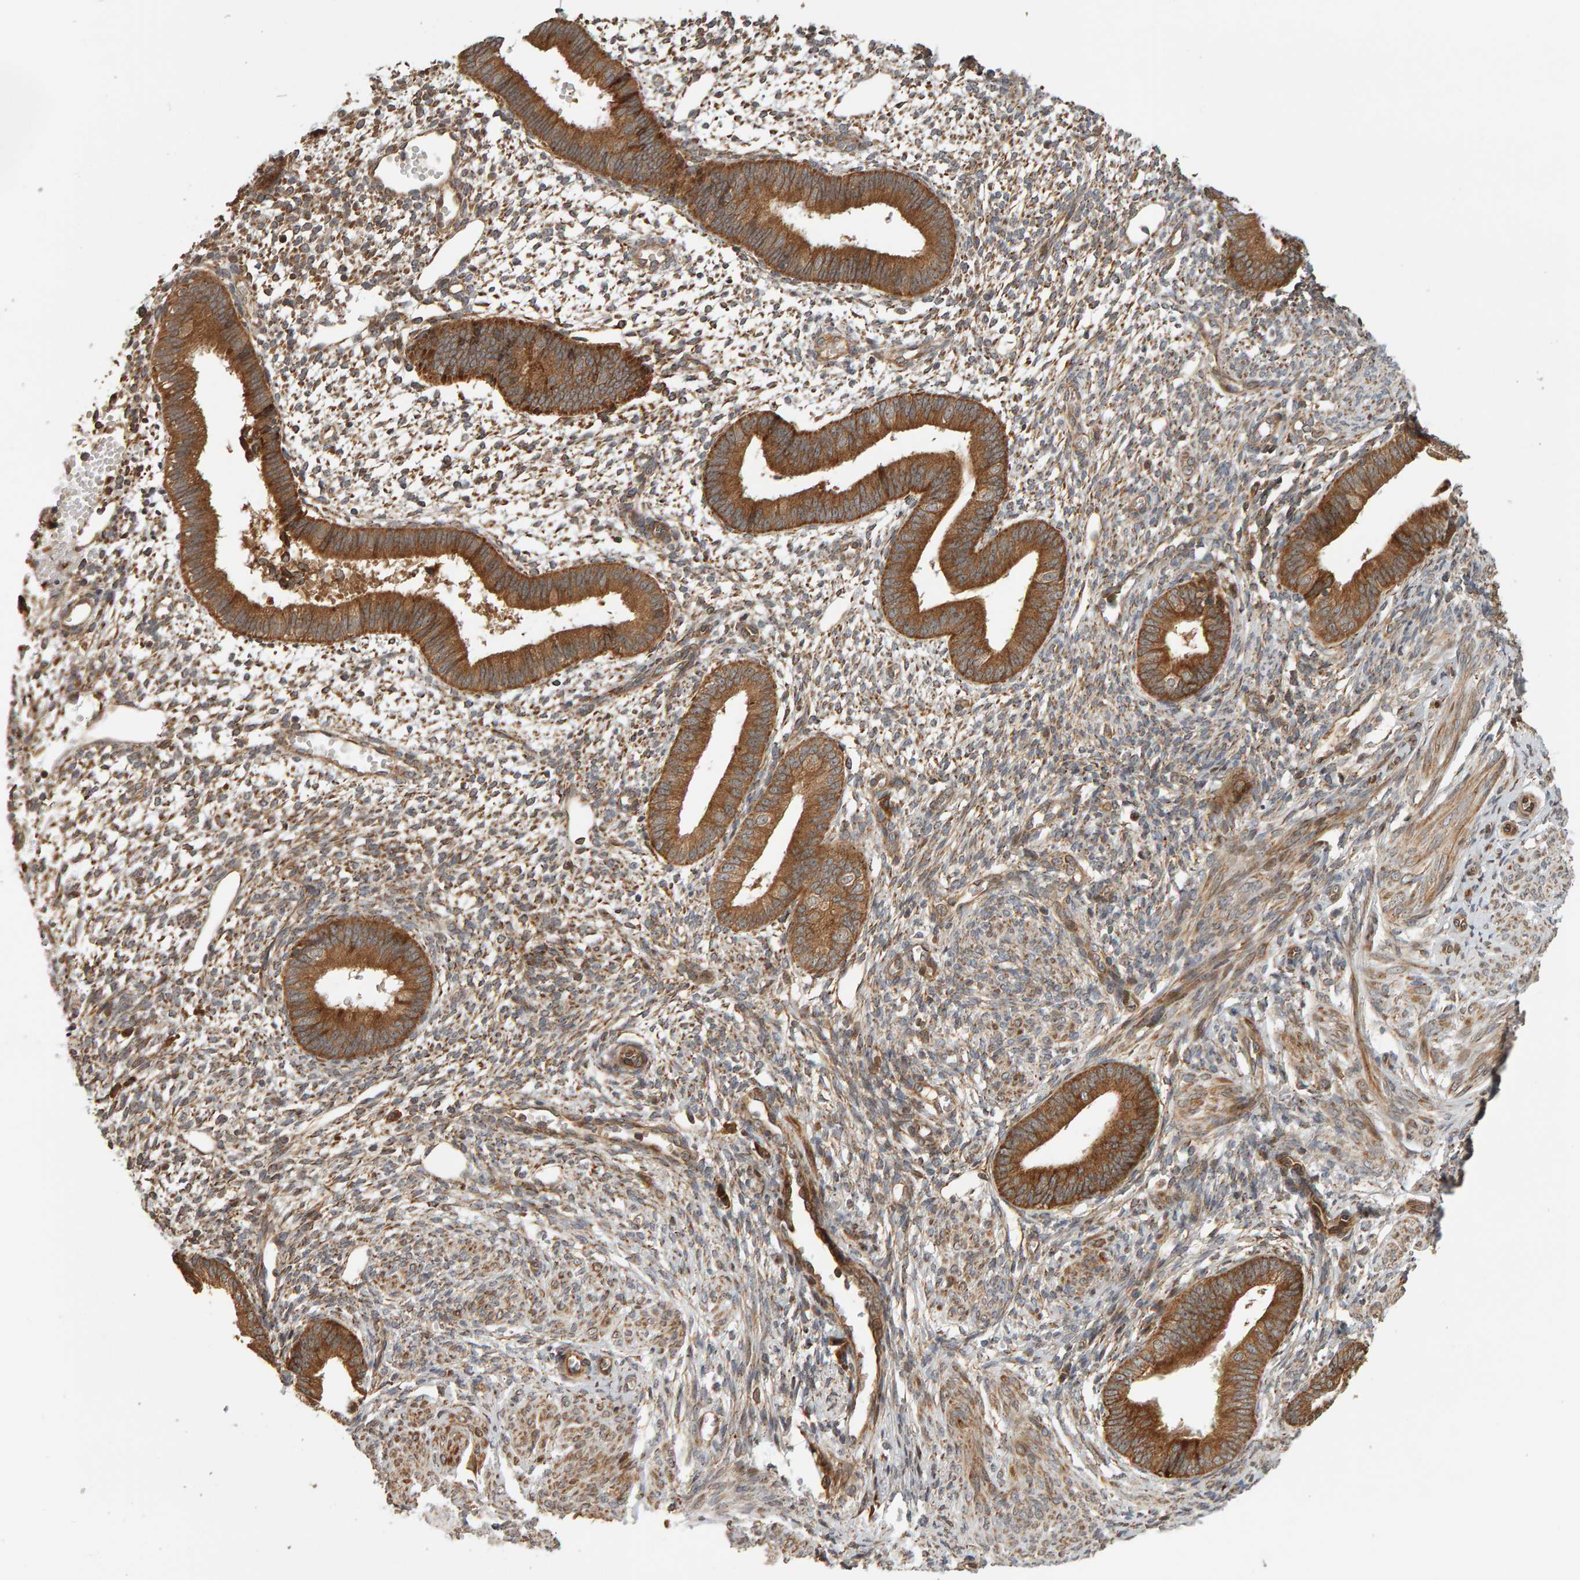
{"staining": {"intensity": "moderate", "quantity": ">75%", "location": "cytoplasmic/membranous"}, "tissue": "endometrium", "cell_type": "Cells in endometrial stroma", "image_type": "normal", "snomed": [{"axis": "morphology", "description": "Normal tissue, NOS"}, {"axis": "topography", "description": "Endometrium"}], "caption": "An IHC micrograph of normal tissue is shown. Protein staining in brown labels moderate cytoplasmic/membranous positivity in endometrium within cells in endometrial stroma. (DAB (3,3'-diaminobenzidine) IHC, brown staining for protein, blue staining for nuclei).", "gene": "ZFAND1", "patient": {"sex": "female", "age": 46}}